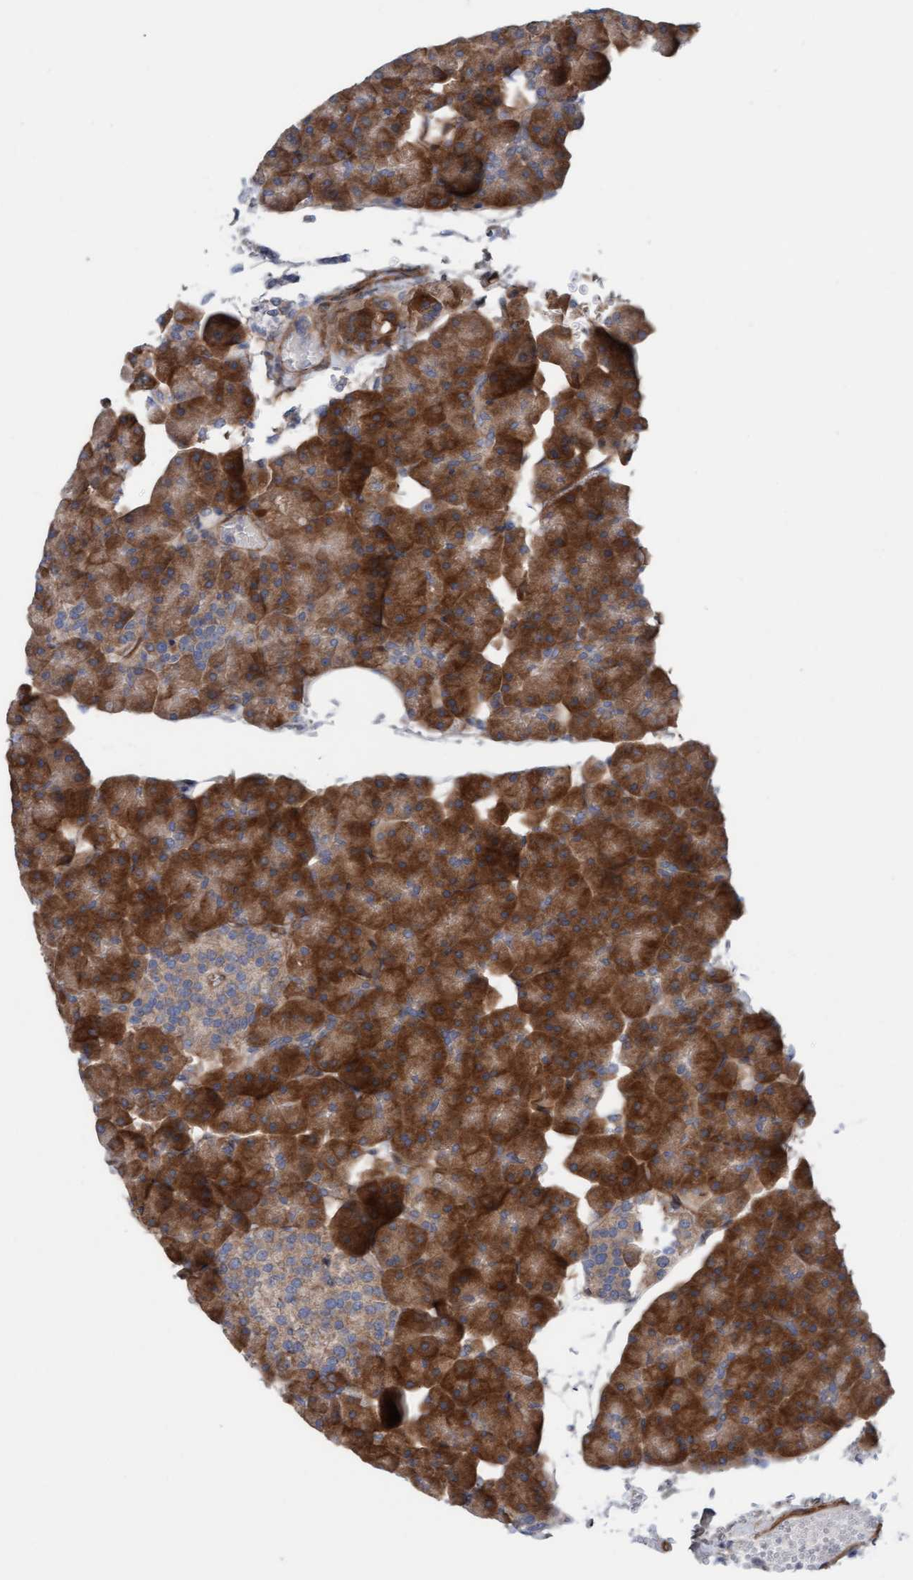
{"staining": {"intensity": "strong", "quantity": ">75%", "location": "cytoplasmic/membranous"}, "tissue": "pancreas", "cell_type": "Exocrine glandular cells", "image_type": "normal", "snomed": [{"axis": "morphology", "description": "Normal tissue, NOS"}, {"axis": "topography", "description": "Pancreas"}], "caption": "Strong cytoplasmic/membranous positivity is appreciated in approximately >75% of exocrine glandular cells in unremarkable pancreas. The staining was performed using DAB, with brown indicating positive protein expression. Nuclei are stained blue with hematoxylin.", "gene": "CDK5RAP3", "patient": {"sex": "male", "age": 35}}